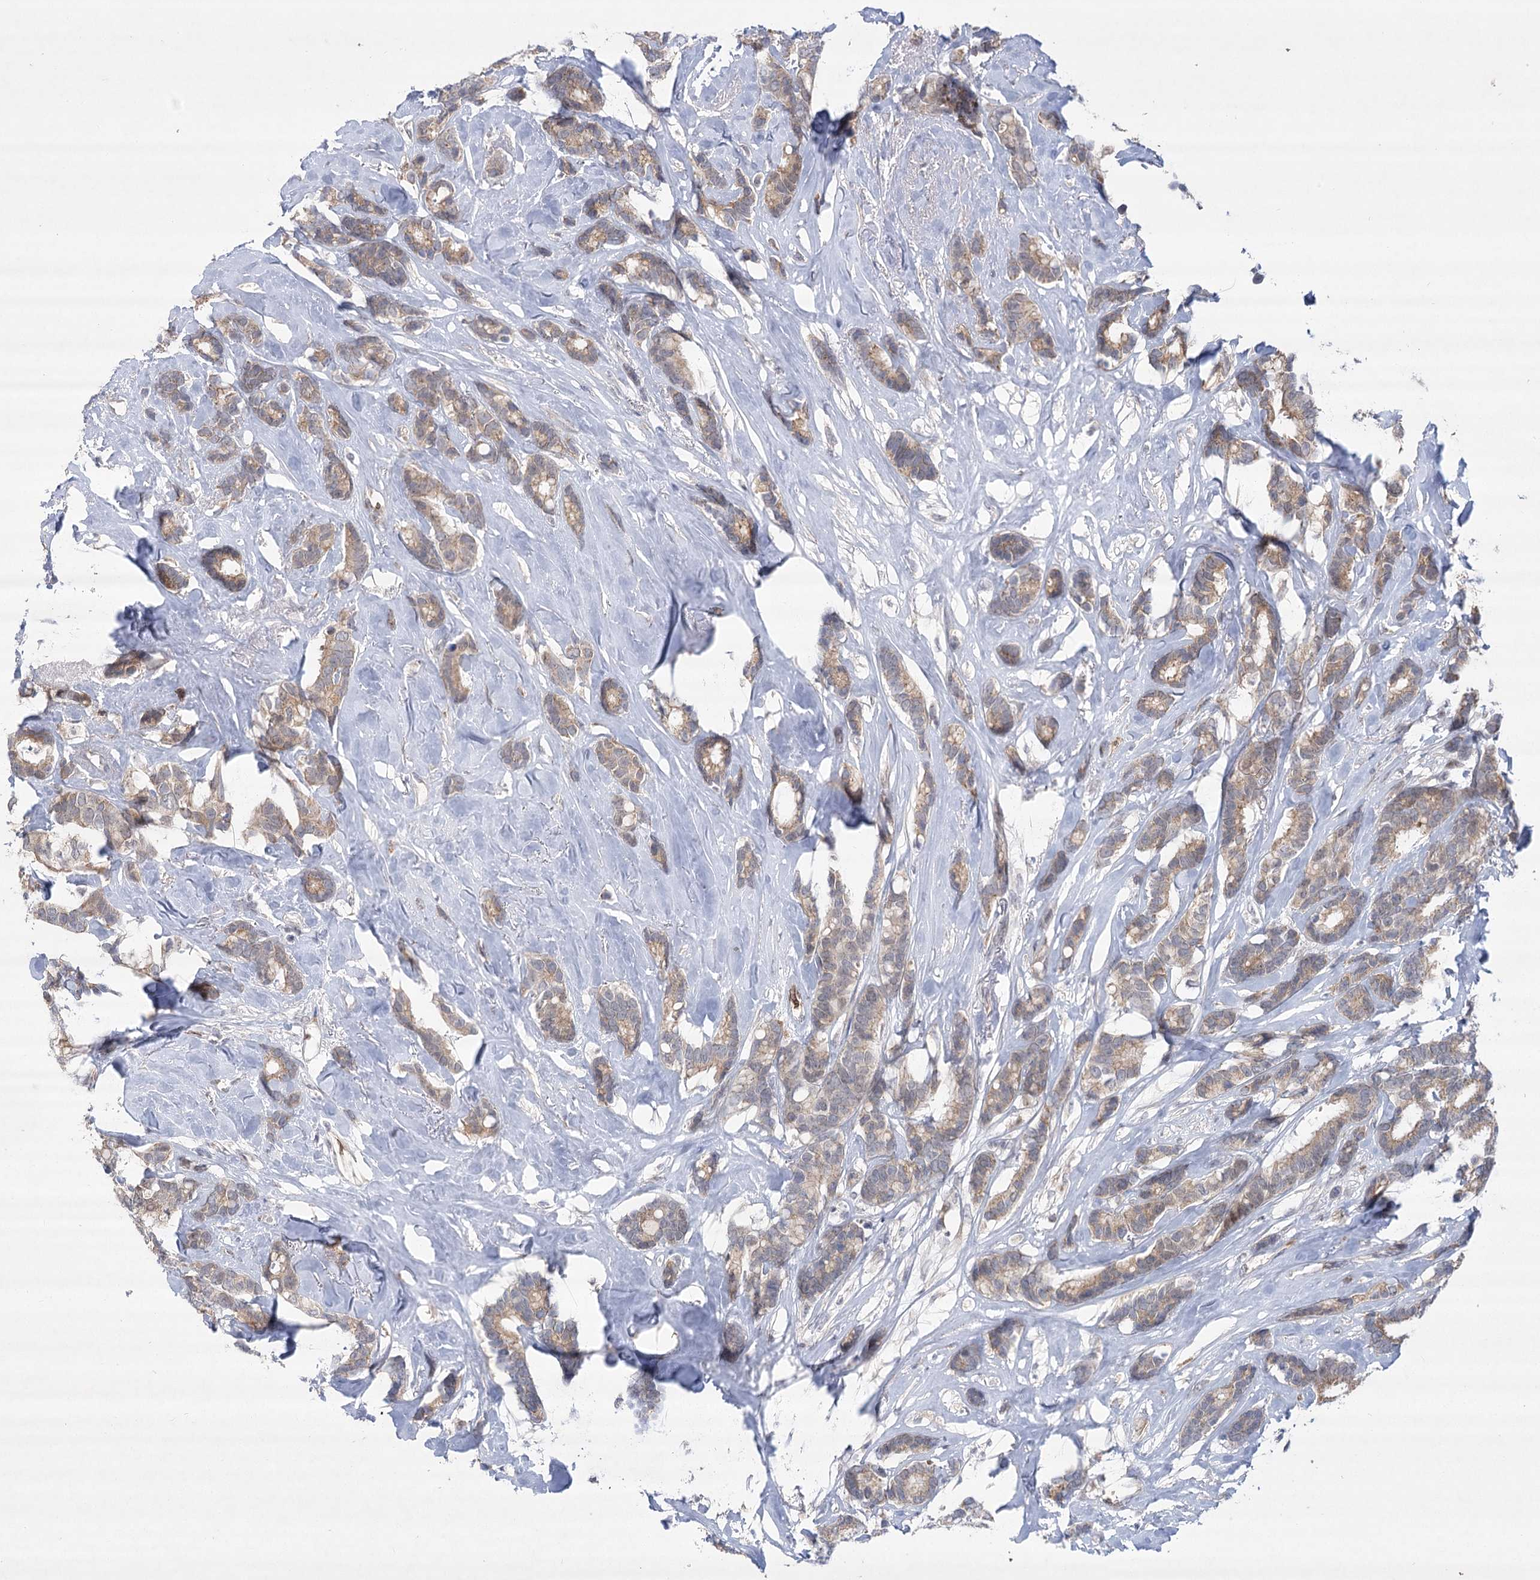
{"staining": {"intensity": "weak", "quantity": ">75%", "location": "cytoplasmic/membranous"}, "tissue": "breast cancer", "cell_type": "Tumor cells", "image_type": "cancer", "snomed": [{"axis": "morphology", "description": "Duct carcinoma"}, {"axis": "topography", "description": "Breast"}], "caption": "Human breast cancer stained with a brown dye shows weak cytoplasmic/membranous positive staining in about >75% of tumor cells.", "gene": "NSMCE4A", "patient": {"sex": "female", "age": 87}}